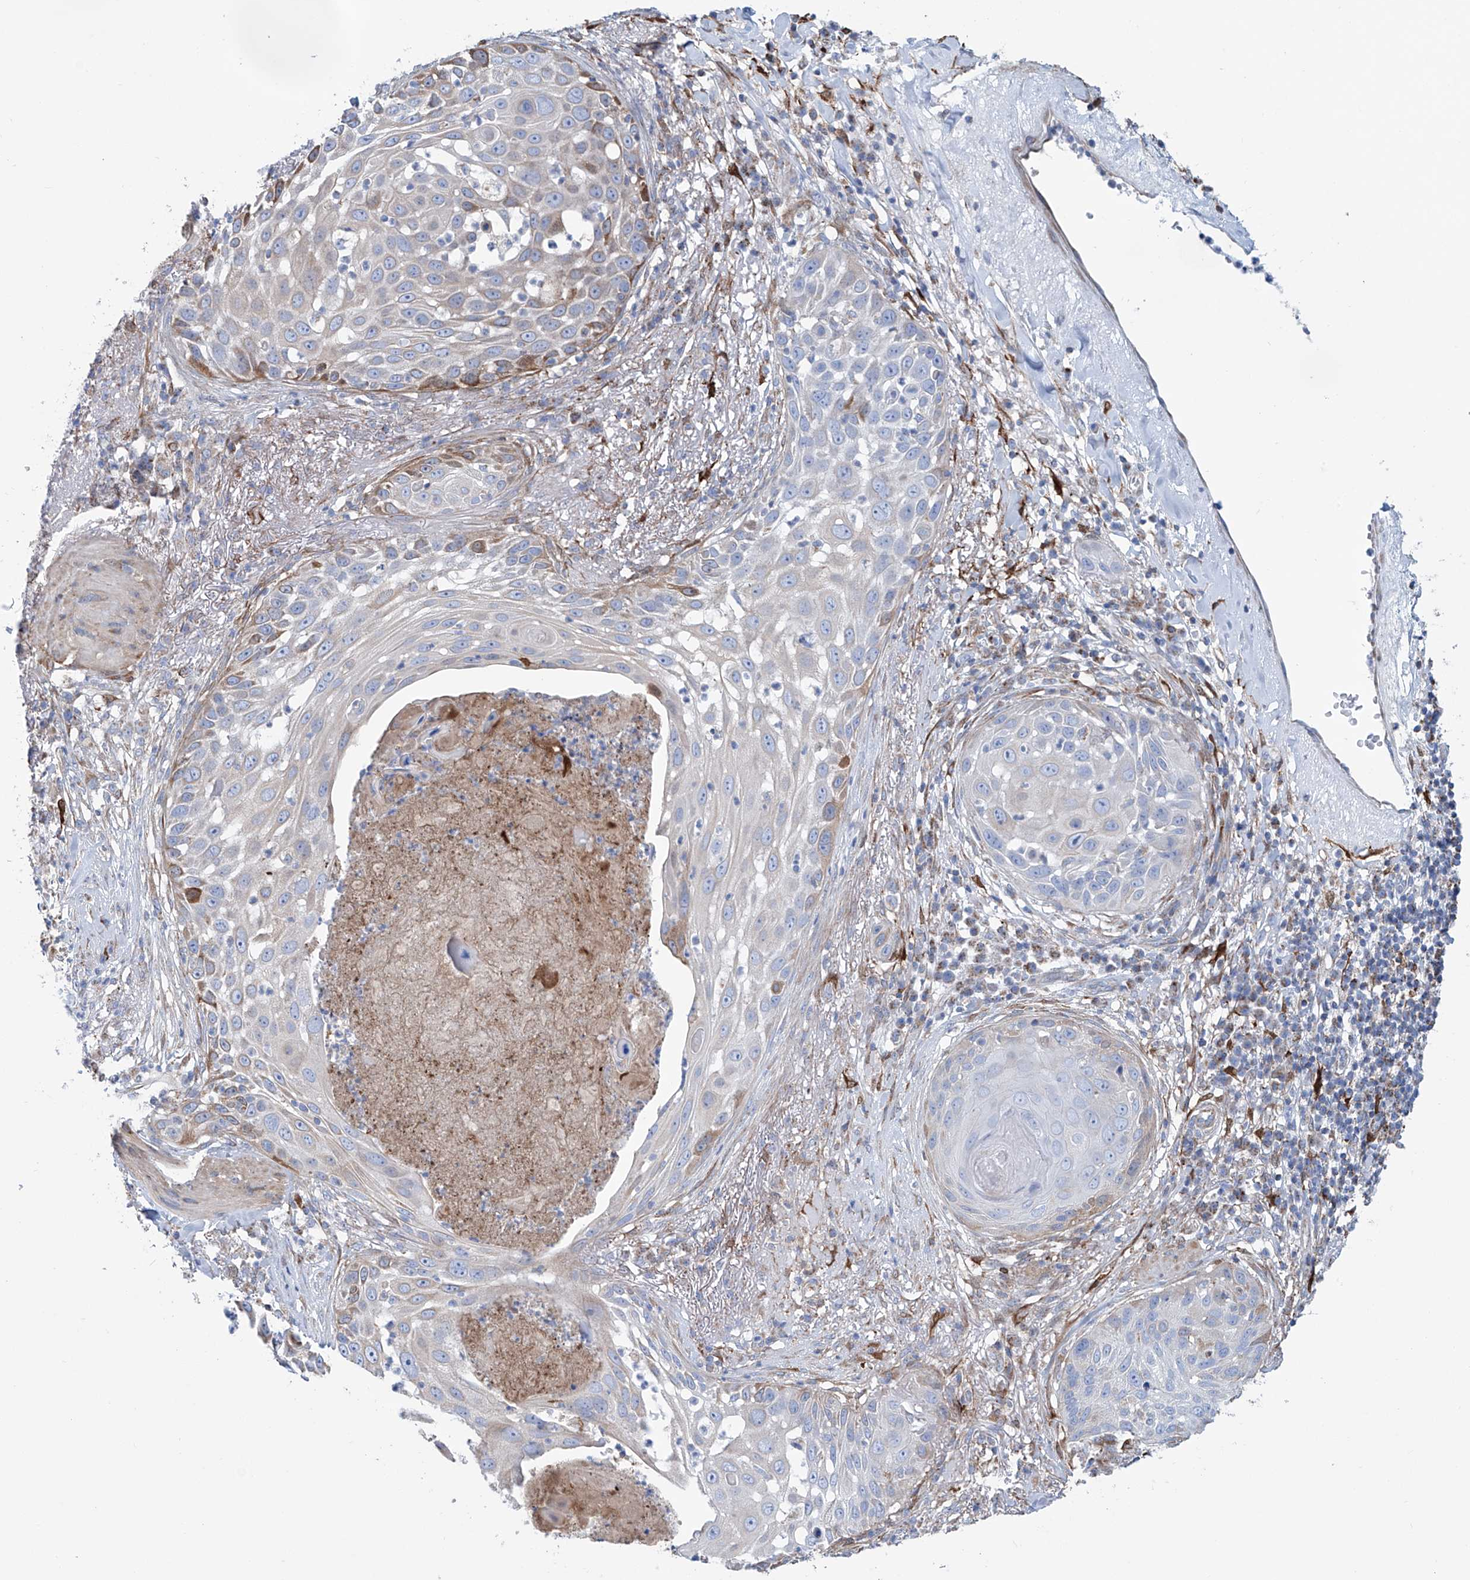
{"staining": {"intensity": "moderate", "quantity": "<25%", "location": "cytoplasmic/membranous"}, "tissue": "skin cancer", "cell_type": "Tumor cells", "image_type": "cancer", "snomed": [{"axis": "morphology", "description": "Squamous cell carcinoma, NOS"}, {"axis": "topography", "description": "Skin"}], "caption": "A photomicrograph showing moderate cytoplasmic/membranous expression in approximately <25% of tumor cells in skin cancer (squamous cell carcinoma), as visualized by brown immunohistochemical staining.", "gene": "ALDH6A1", "patient": {"sex": "female", "age": 44}}